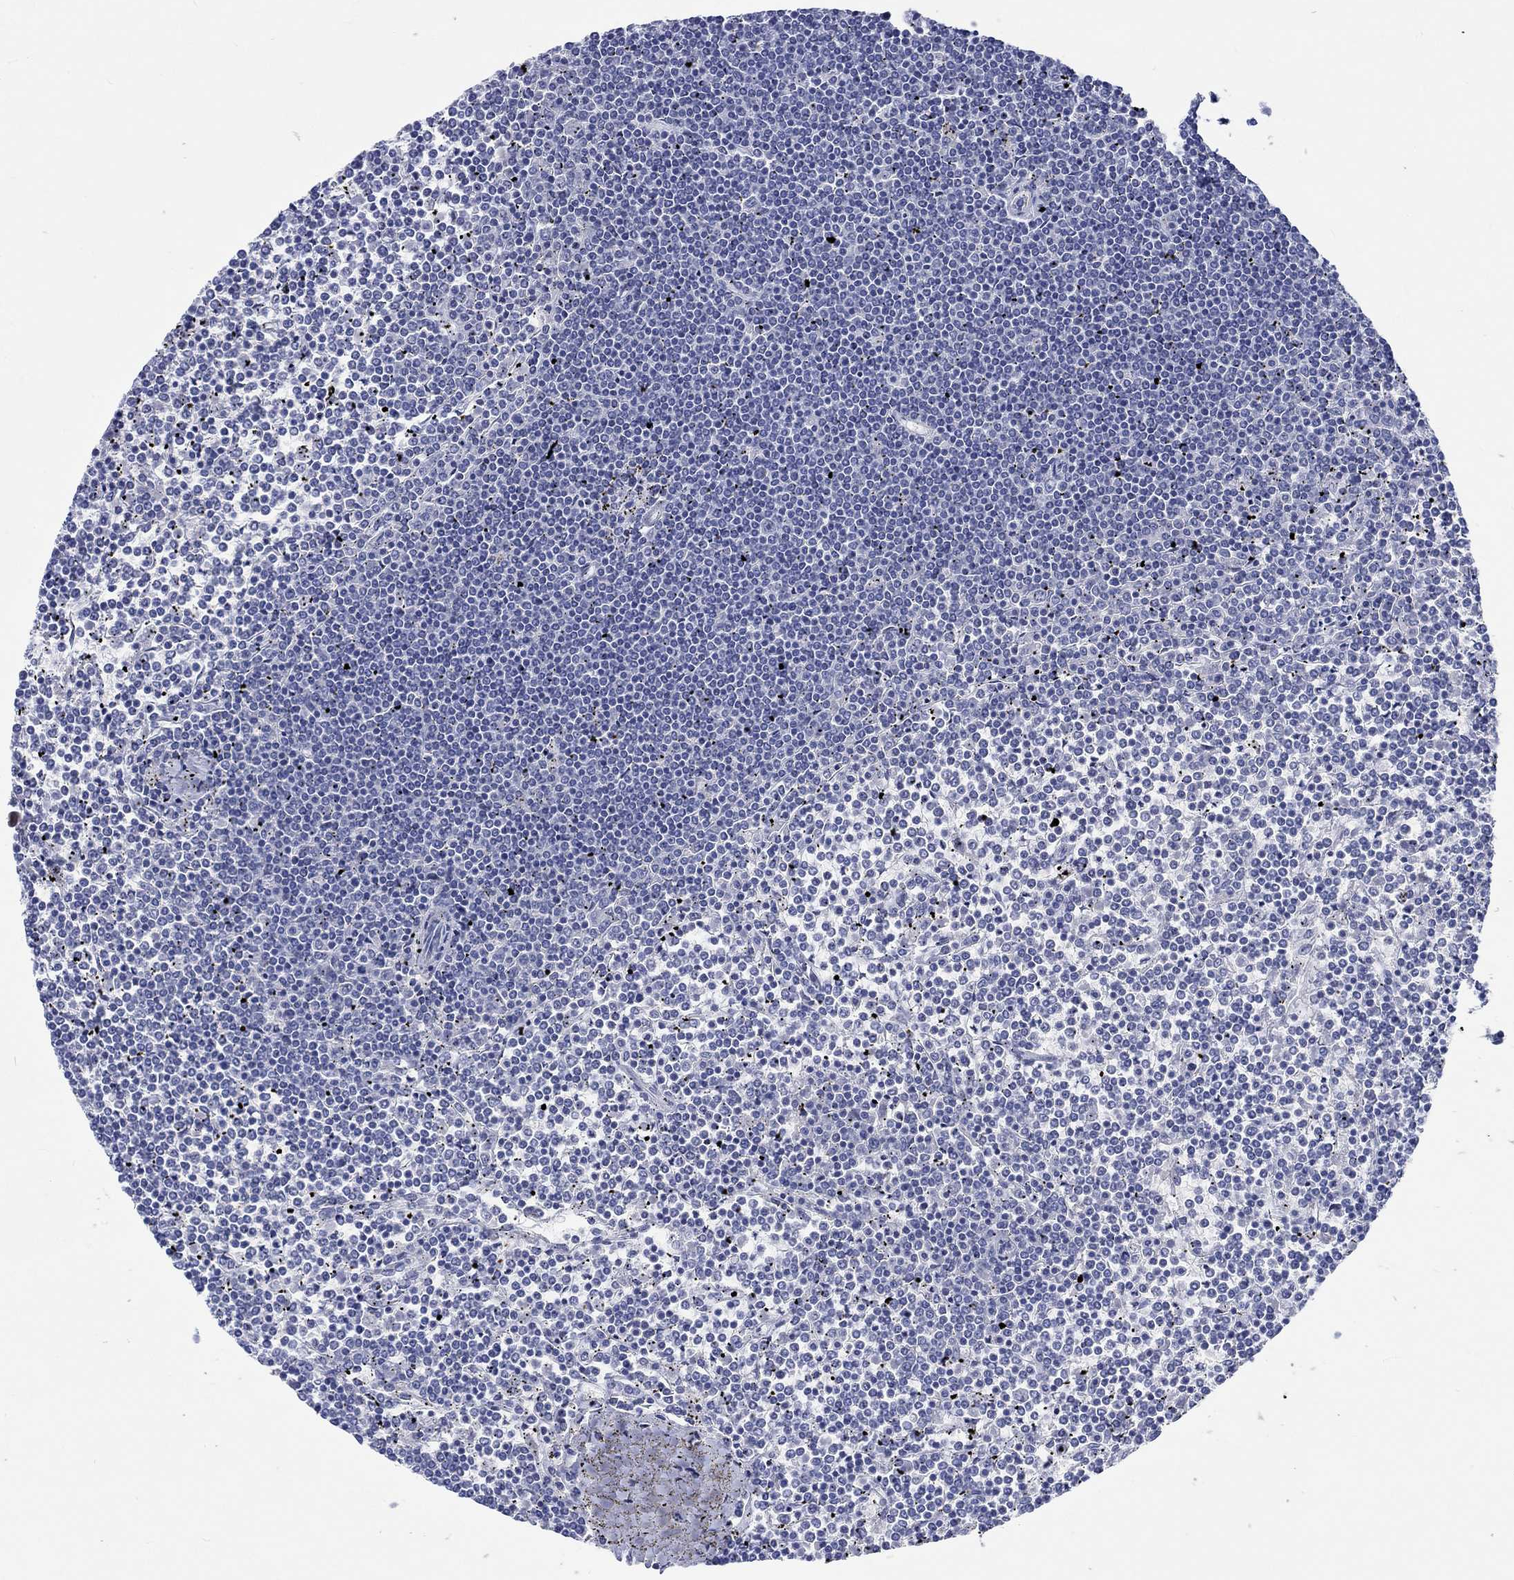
{"staining": {"intensity": "negative", "quantity": "none", "location": "none"}, "tissue": "lymphoma", "cell_type": "Tumor cells", "image_type": "cancer", "snomed": [{"axis": "morphology", "description": "Malignant lymphoma, non-Hodgkin's type, Low grade"}, {"axis": "topography", "description": "Spleen"}], "caption": "Malignant lymphoma, non-Hodgkin's type (low-grade) was stained to show a protein in brown. There is no significant positivity in tumor cells.", "gene": "C4orf47", "patient": {"sex": "female", "age": 19}}